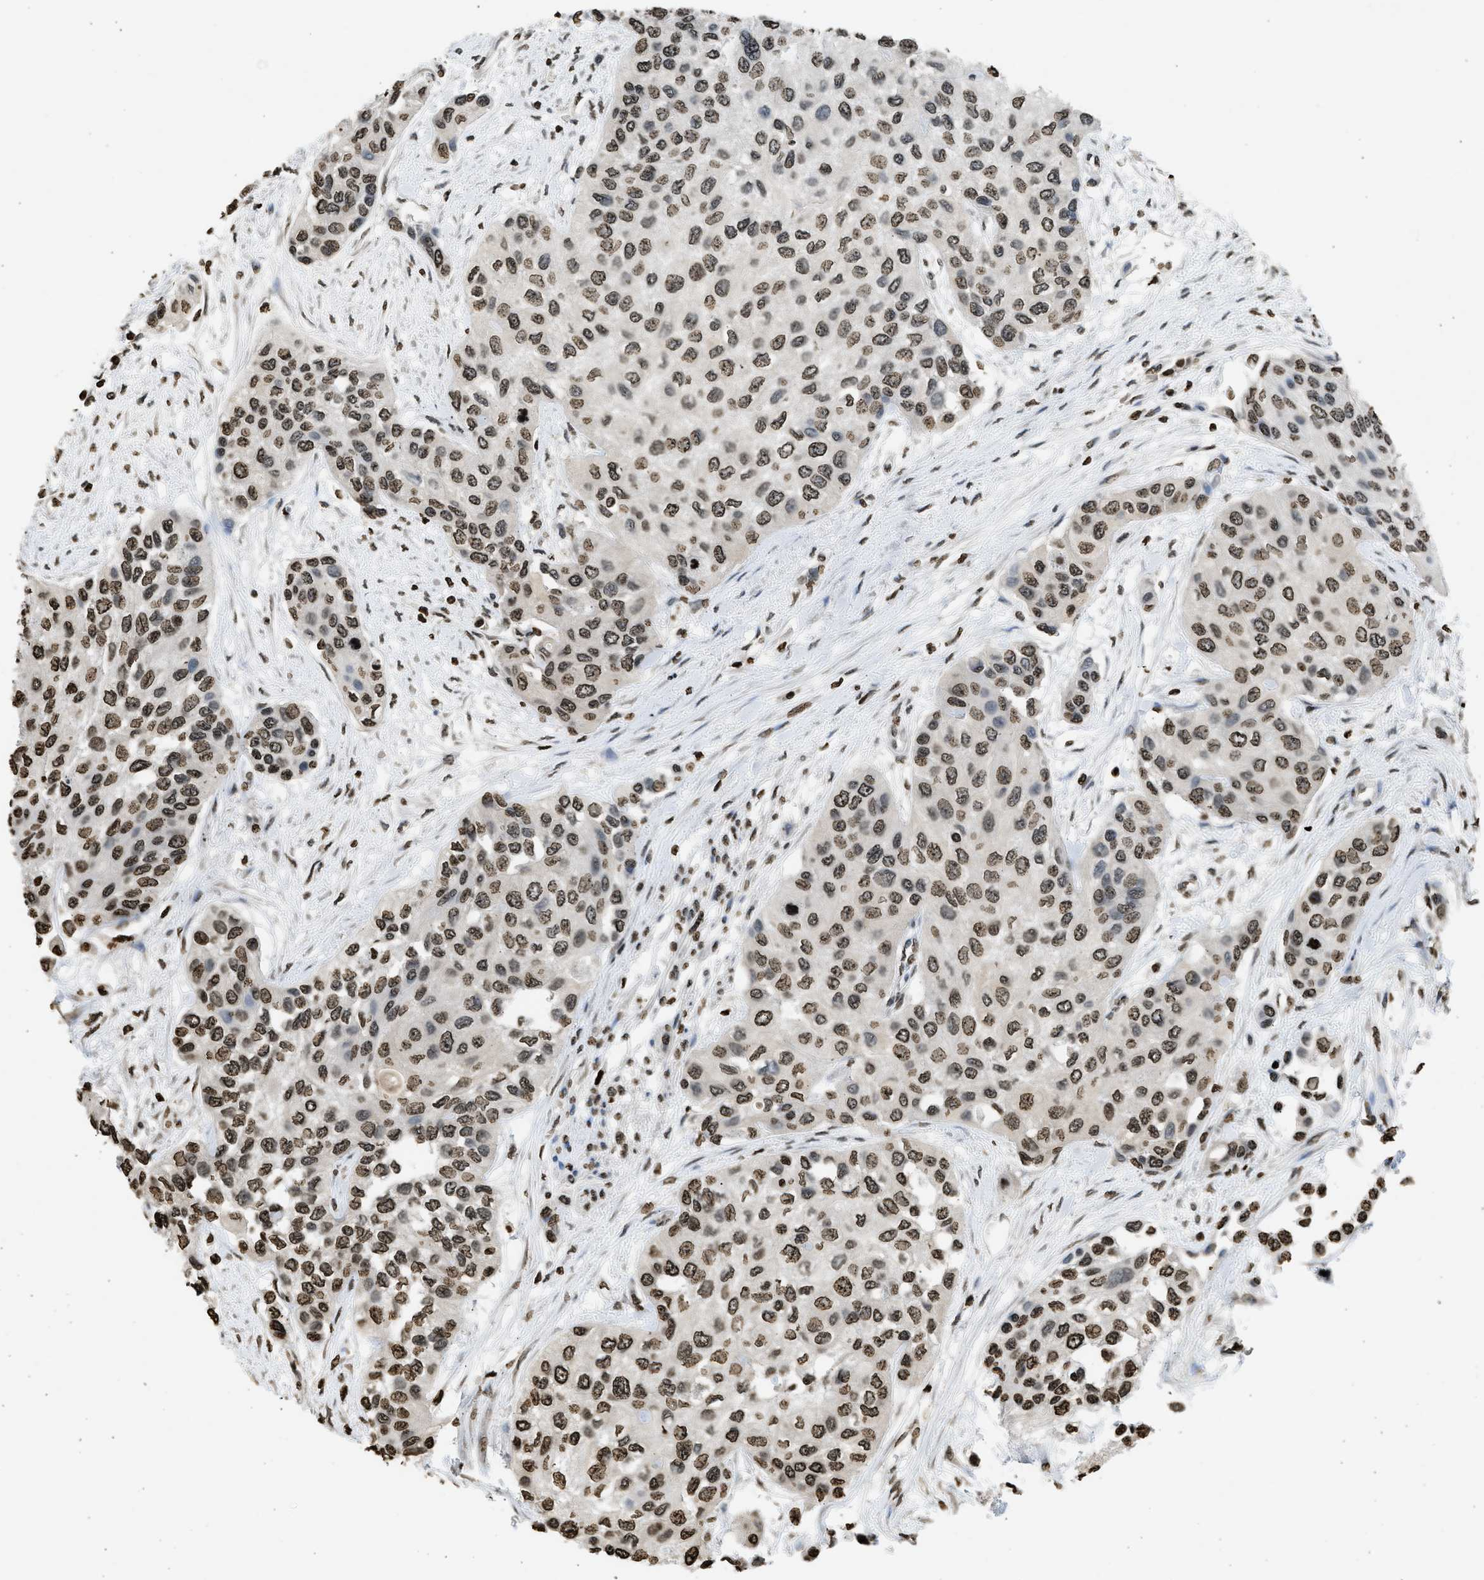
{"staining": {"intensity": "moderate", "quantity": ">75%", "location": "nuclear"}, "tissue": "urothelial cancer", "cell_type": "Tumor cells", "image_type": "cancer", "snomed": [{"axis": "morphology", "description": "Urothelial carcinoma, High grade"}, {"axis": "topography", "description": "Urinary bladder"}], "caption": "Immunohistochemical staining of urothelial cancer reveals medium levels of moderate nuclear expression in about >75% of tumor cells. (brown staining indicates protein expression, while blue staining denotes nuclei).", "gene": "RRAGC", "patient": {"sex": "female", "age": 56}}